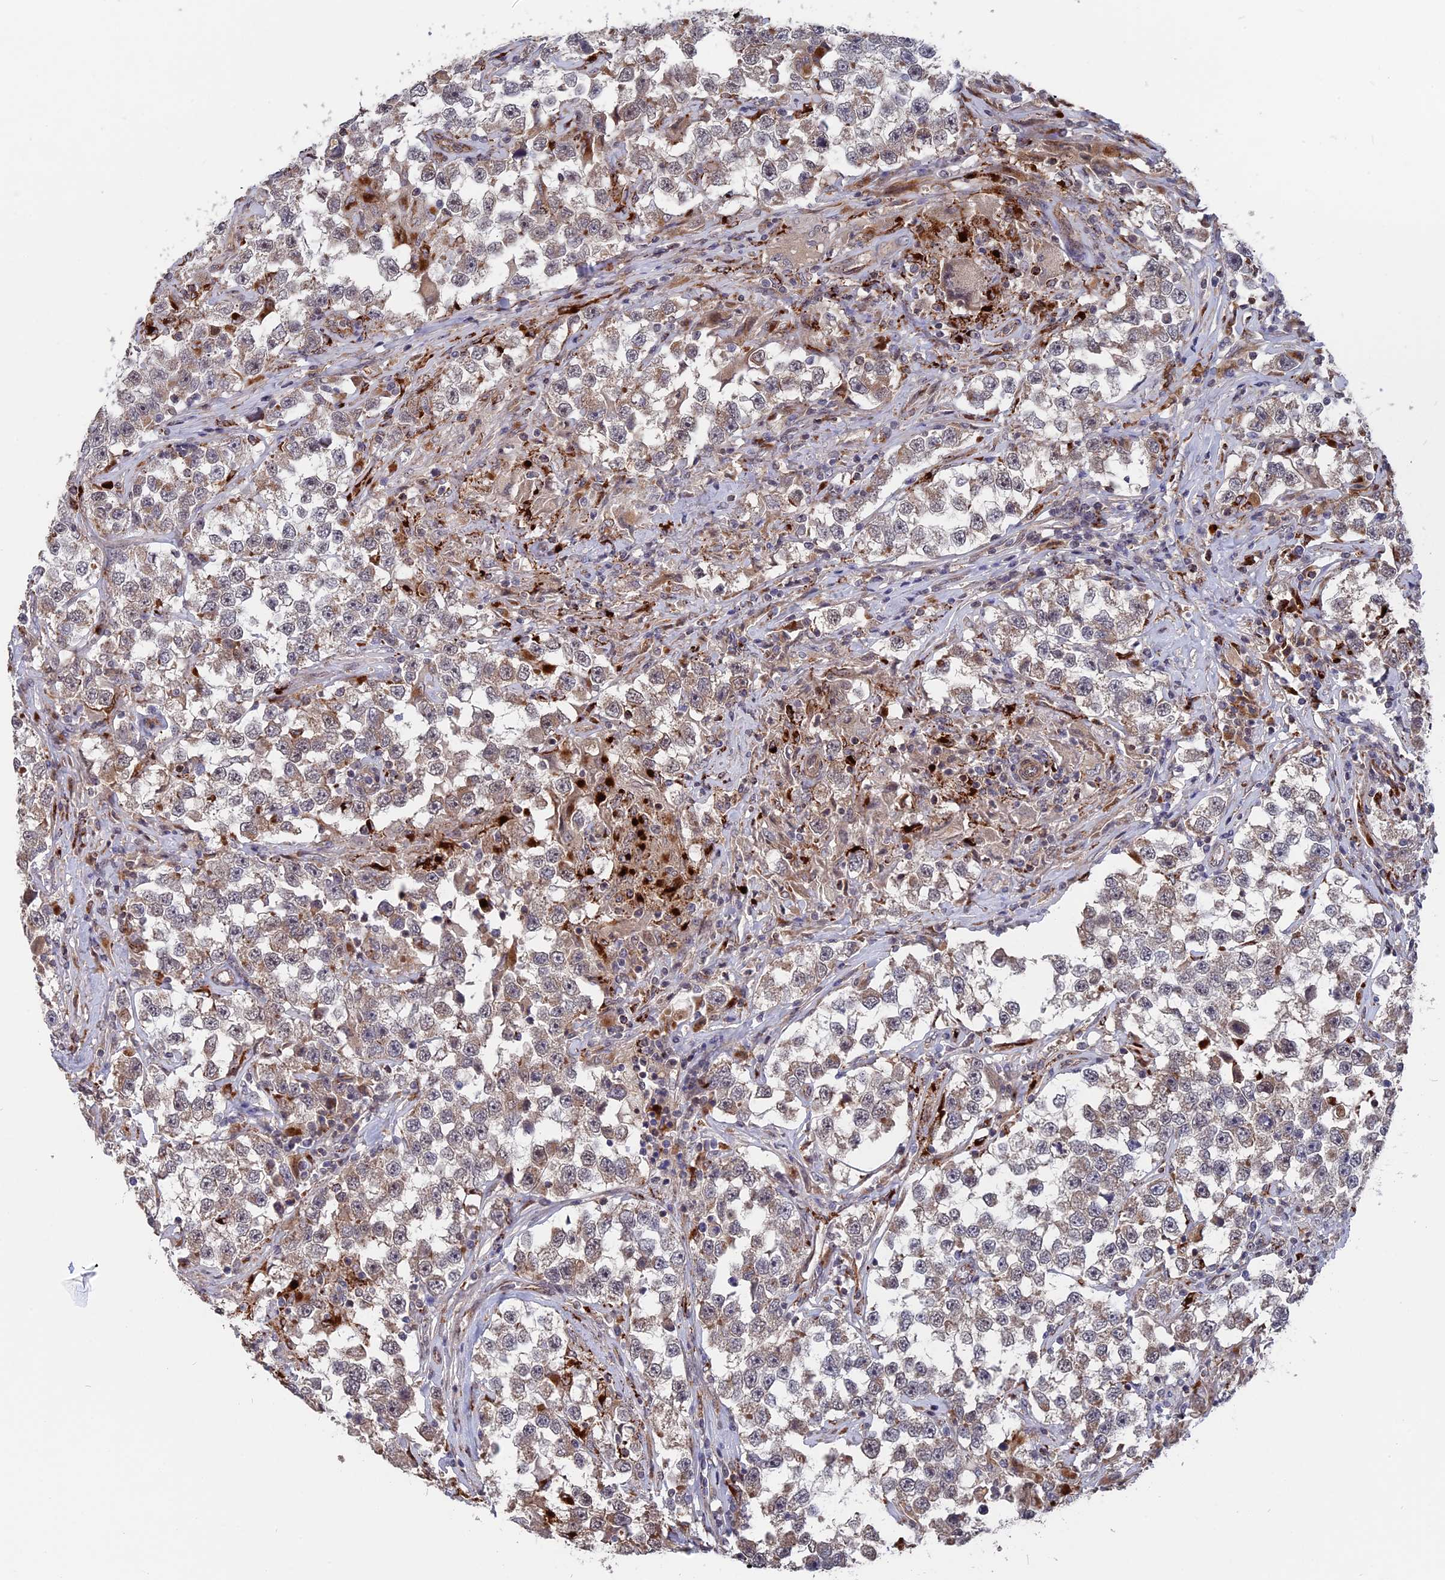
{"staining": {"intensity": "weak", "quantity": "<25%", "location": "cytoplasmic/membranous"}, "tissue": "testis cancer", "cell_type": "Tumor cells", "image_type": "cancer", "snomed": [{"axis": "morphology", "description": "Seminoma, NOS"}, {"axis": "topography", "description": "Testis"}], "caption": "DAB immunohistochemical staining of testis cancer demonstrates no significant expression in tumor cells. (Brightfield microscopy of DAB immunohistochemistry (IHC) at high magnification).", "gene": "NOSIP", "patient": {"sex": "male", "age": 46}}